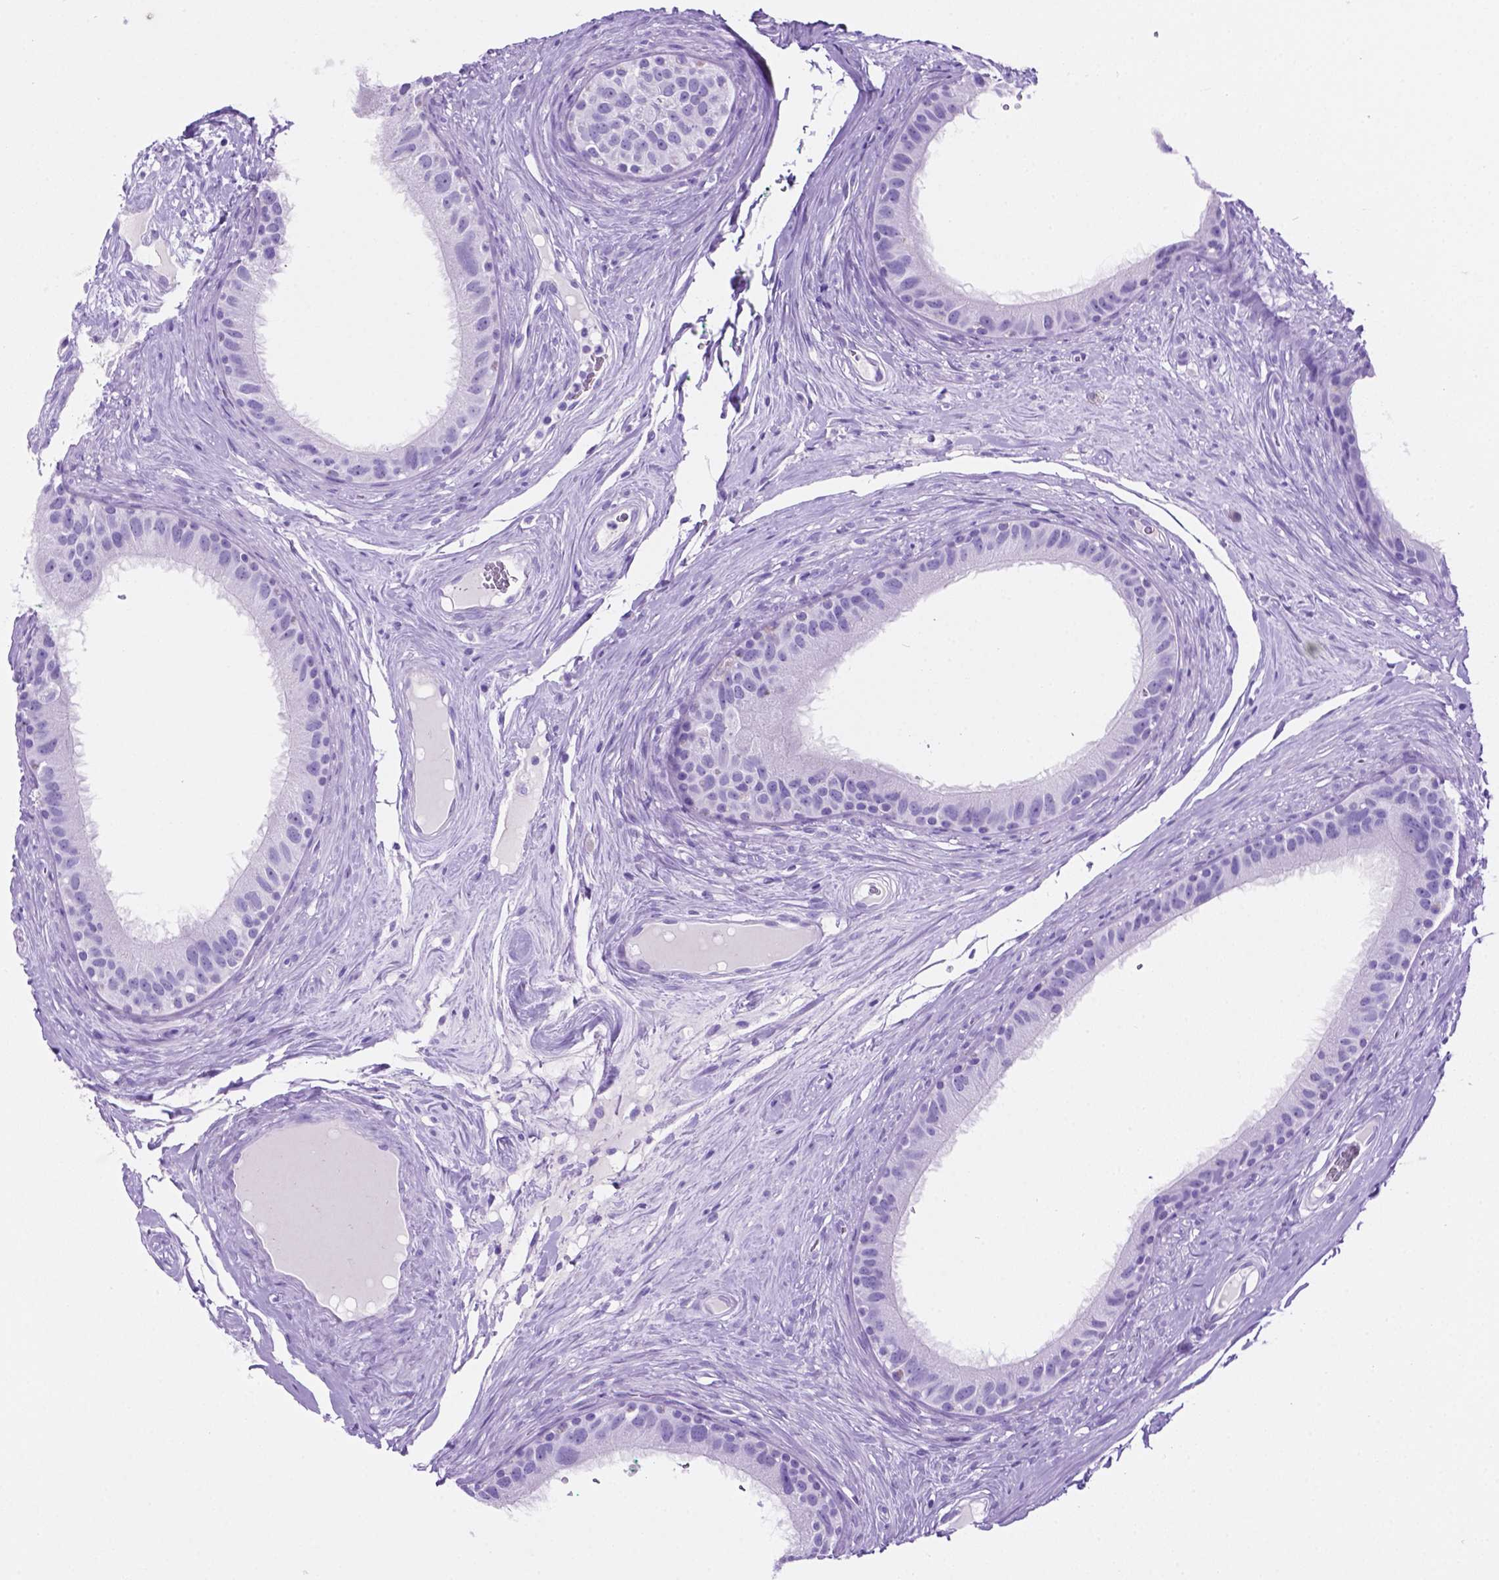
{"staining": {"intensity": "negative", "quantity": "none", "location": "none"}, "tissue": "epididymis", "cell_type": "Glandular cells", "image_type": "normal", "snomed": [{"axis": "morphology", "description": "Normal tissue, NOS"}, {"axis": "topography", "description": "Epididymis"}], "caption": "Immunohistochemistry (IHC) micrograph of benign epididymis: epididymis stained with DAB (3,3'-diaminobenzidine) shows no significant protein expression in glandular cells.", "gene": "C17orf107", "patient": {"sex": "male", "age": 59}}